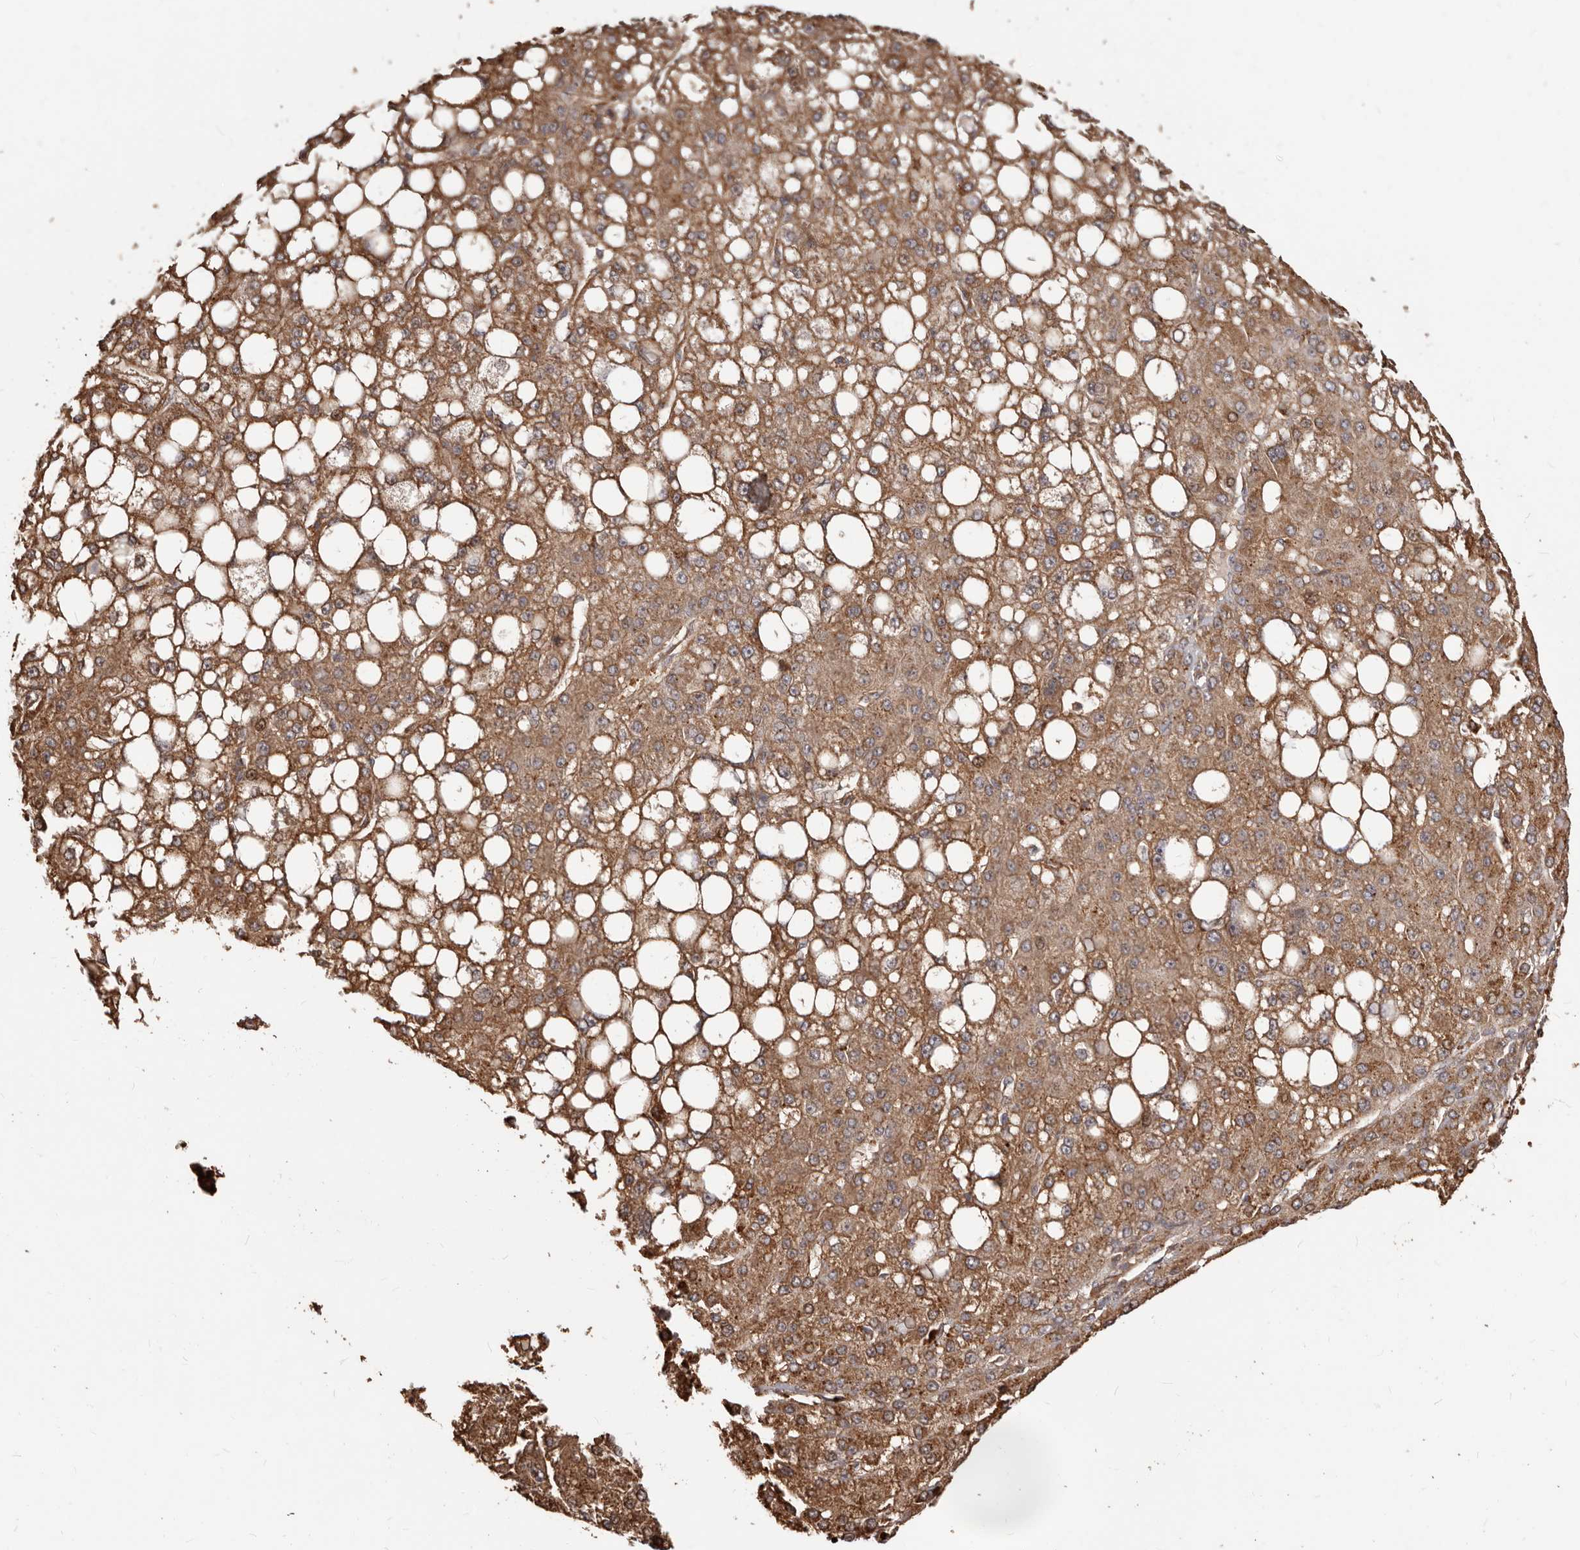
{"staining": {"intensity": "moderate", "quantity": ">75%", "location": "cytoplasmic/membranous"}, "tissue": "liver cancer", "cell_type": "Tumor cells", "image_type": "cancer", "snomed": [{"axis": "morphology", "description": "Carcinoma, Hepatocellular, NOS"}, {"axis": "topography", "description": "Liver"}], "caption": "This is an image of immunohistochemistry staining of liver hepatocellular carcinoma, which shows moderate expression in the cytoplasmic/membranous of tumor cells.", "gene": "MTO1", "patient": {"sex": "male", "age": 67}}